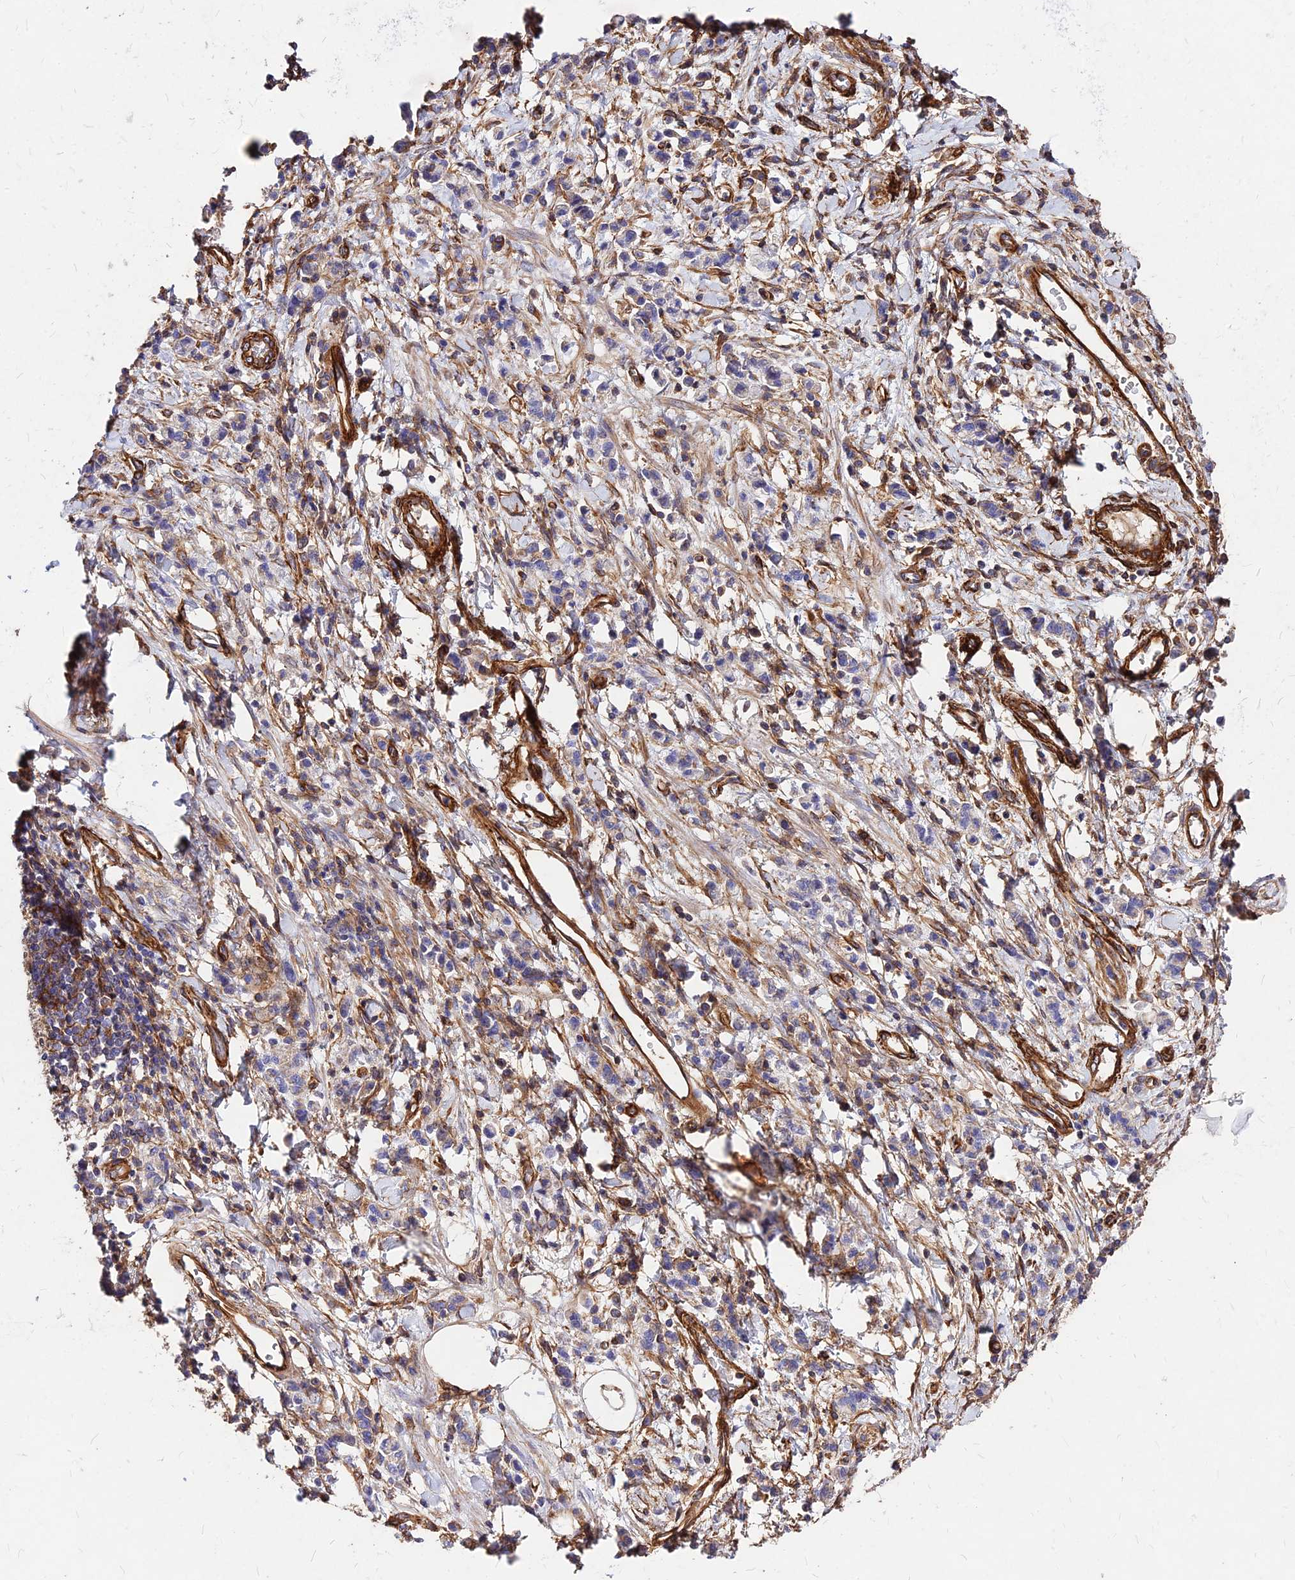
{"staining": {"intensity": "moderate", "quantity": "<25%", "location": "cytoplasmic/membranous"}, "tissue": "stomach cancer", "cell_type": "Tumor cells", "image_type": "cancer", "snomed": [{"axis": "morphology", "description": "Adenocarcinoma, NOS"}, {"axis": "topography", "description": "Stomach"}], "caption": "Approximately <25% of tumor cells in stomach adenocarcinoma demonstrate moderate cytoplasmic/membranous protein expression as visualized by brown immunohistochemical staining.", "gene": "EFCC1", "patient": {"sex": "male", "age": 76}}